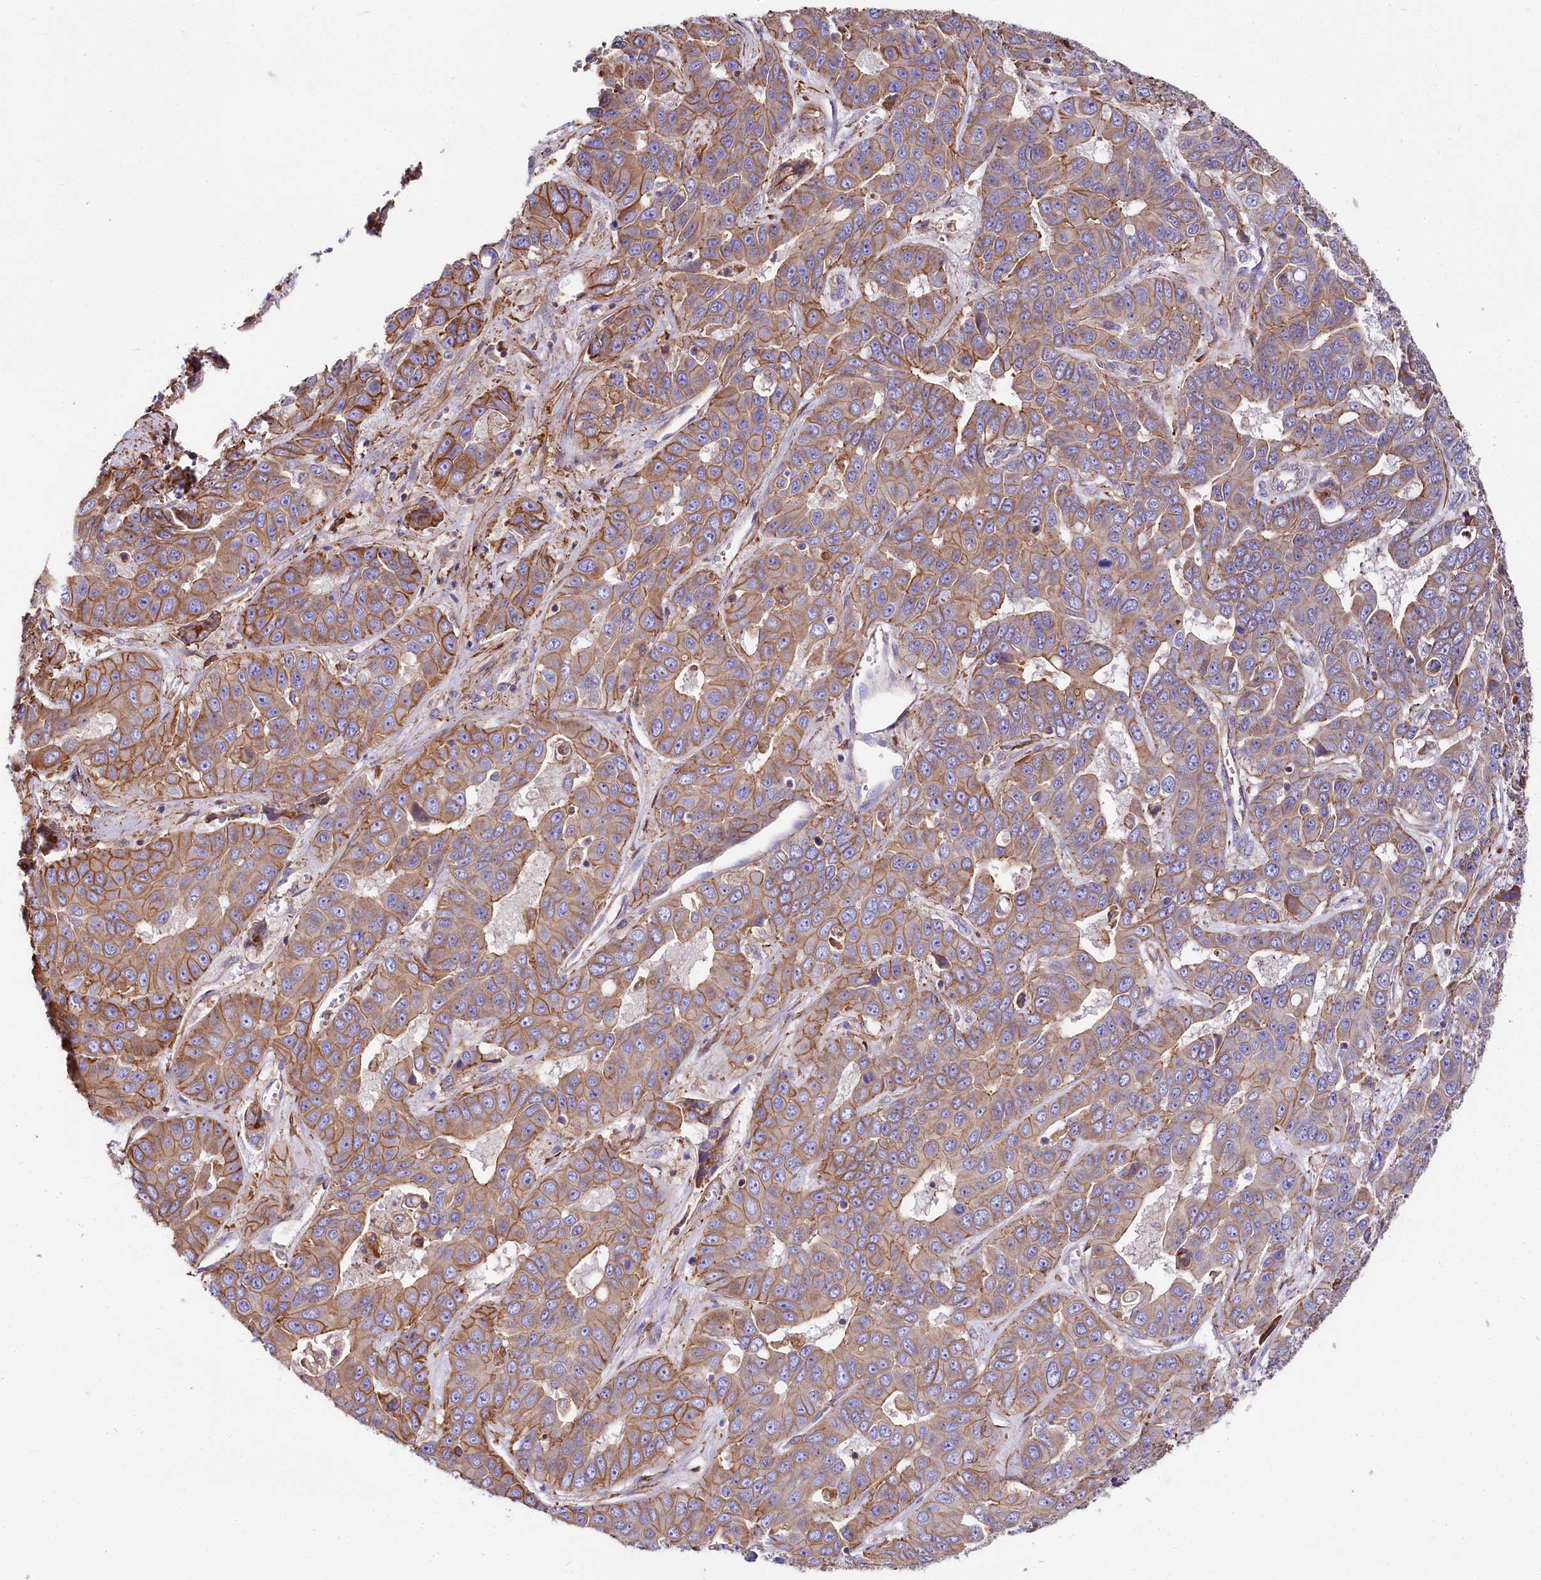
{"staining": {"intensity": "moderate", "quantity": ">75%", "location": "cytoplasmic/membranous"}, "tissue": "liver cancer", "cell_type": "Tumor cells", "image_type": "cancer", "snomed": [{"axis": "morphology", "description": "Cholangiocarcinoma"}, {"axis": "topography", "description": "Liver"}], "caption": "Cholangiocarcinoma (liver) stained with DAB immunohistochemistry (IHC) demonstrates medium levels of moderate cytoplasmic/membranous expression in about >75% of tumor cells.", "gene": "FCHSD2", "patient": {"sex": "female", "age": 52}}